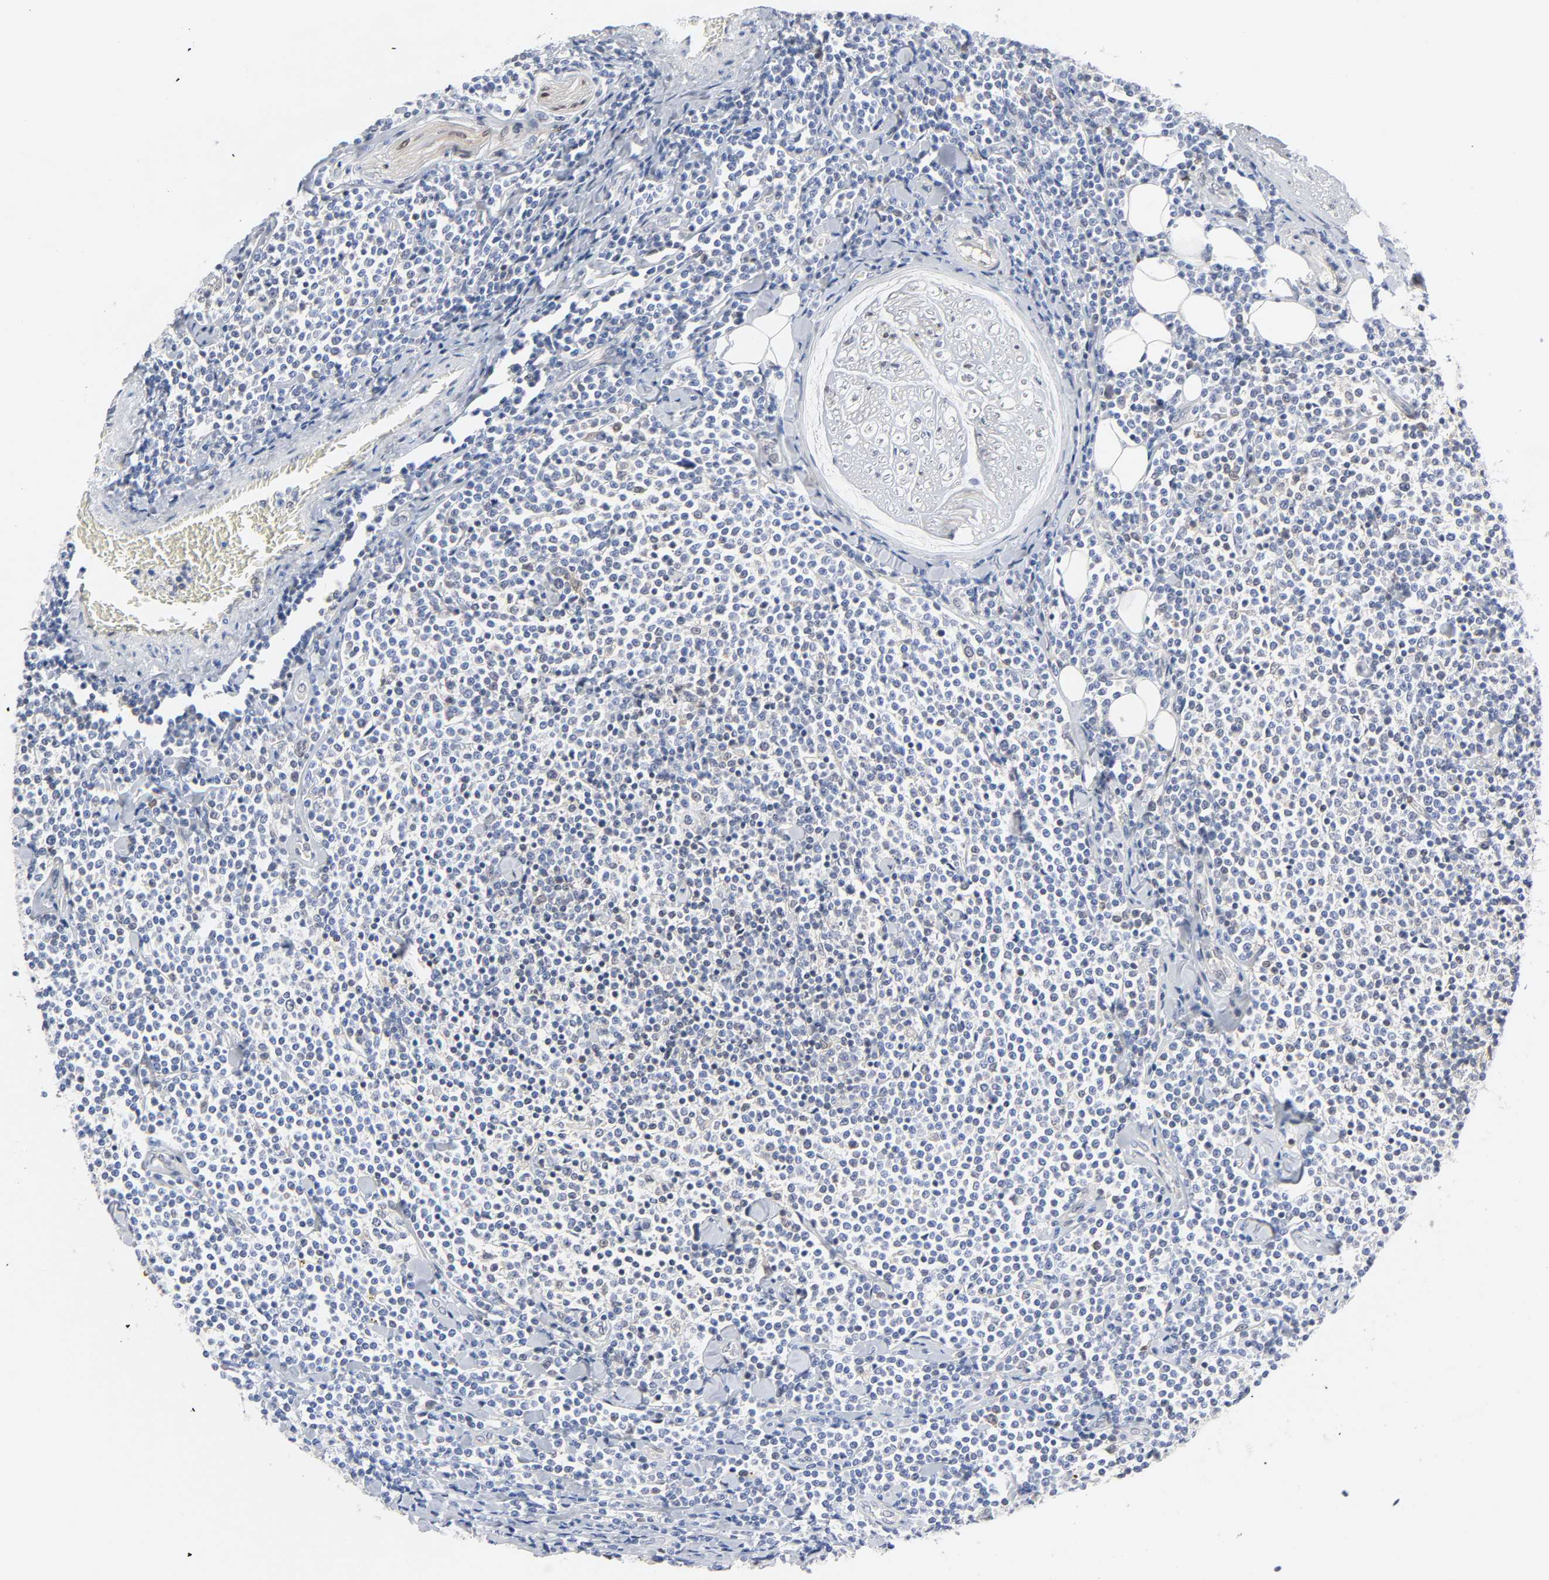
{"staining": {"intensity": "negative", "quantity": "none", "location": "none"}, "tissue": "lymphoma", "cell_type": "Tumor cells", "image_type": "cancer", "snomed": [{"axis": "morphology", "description": "Malignant lymphoma, non-Hodgkin's type, Low grade"}, {"axis": "topography", "description": "Soft tissue"}], "caption": "DAB (3,3'-diaminobenzidine) immunohistochemical staining of lymphoma demonstrates no significant staining in tumor cells. (DAB (3,3'-diaminobenzidine) immunohistochemistry, high magnification).", "gene": "PTEN", "patient": {"sex": "male", "age": 92}}